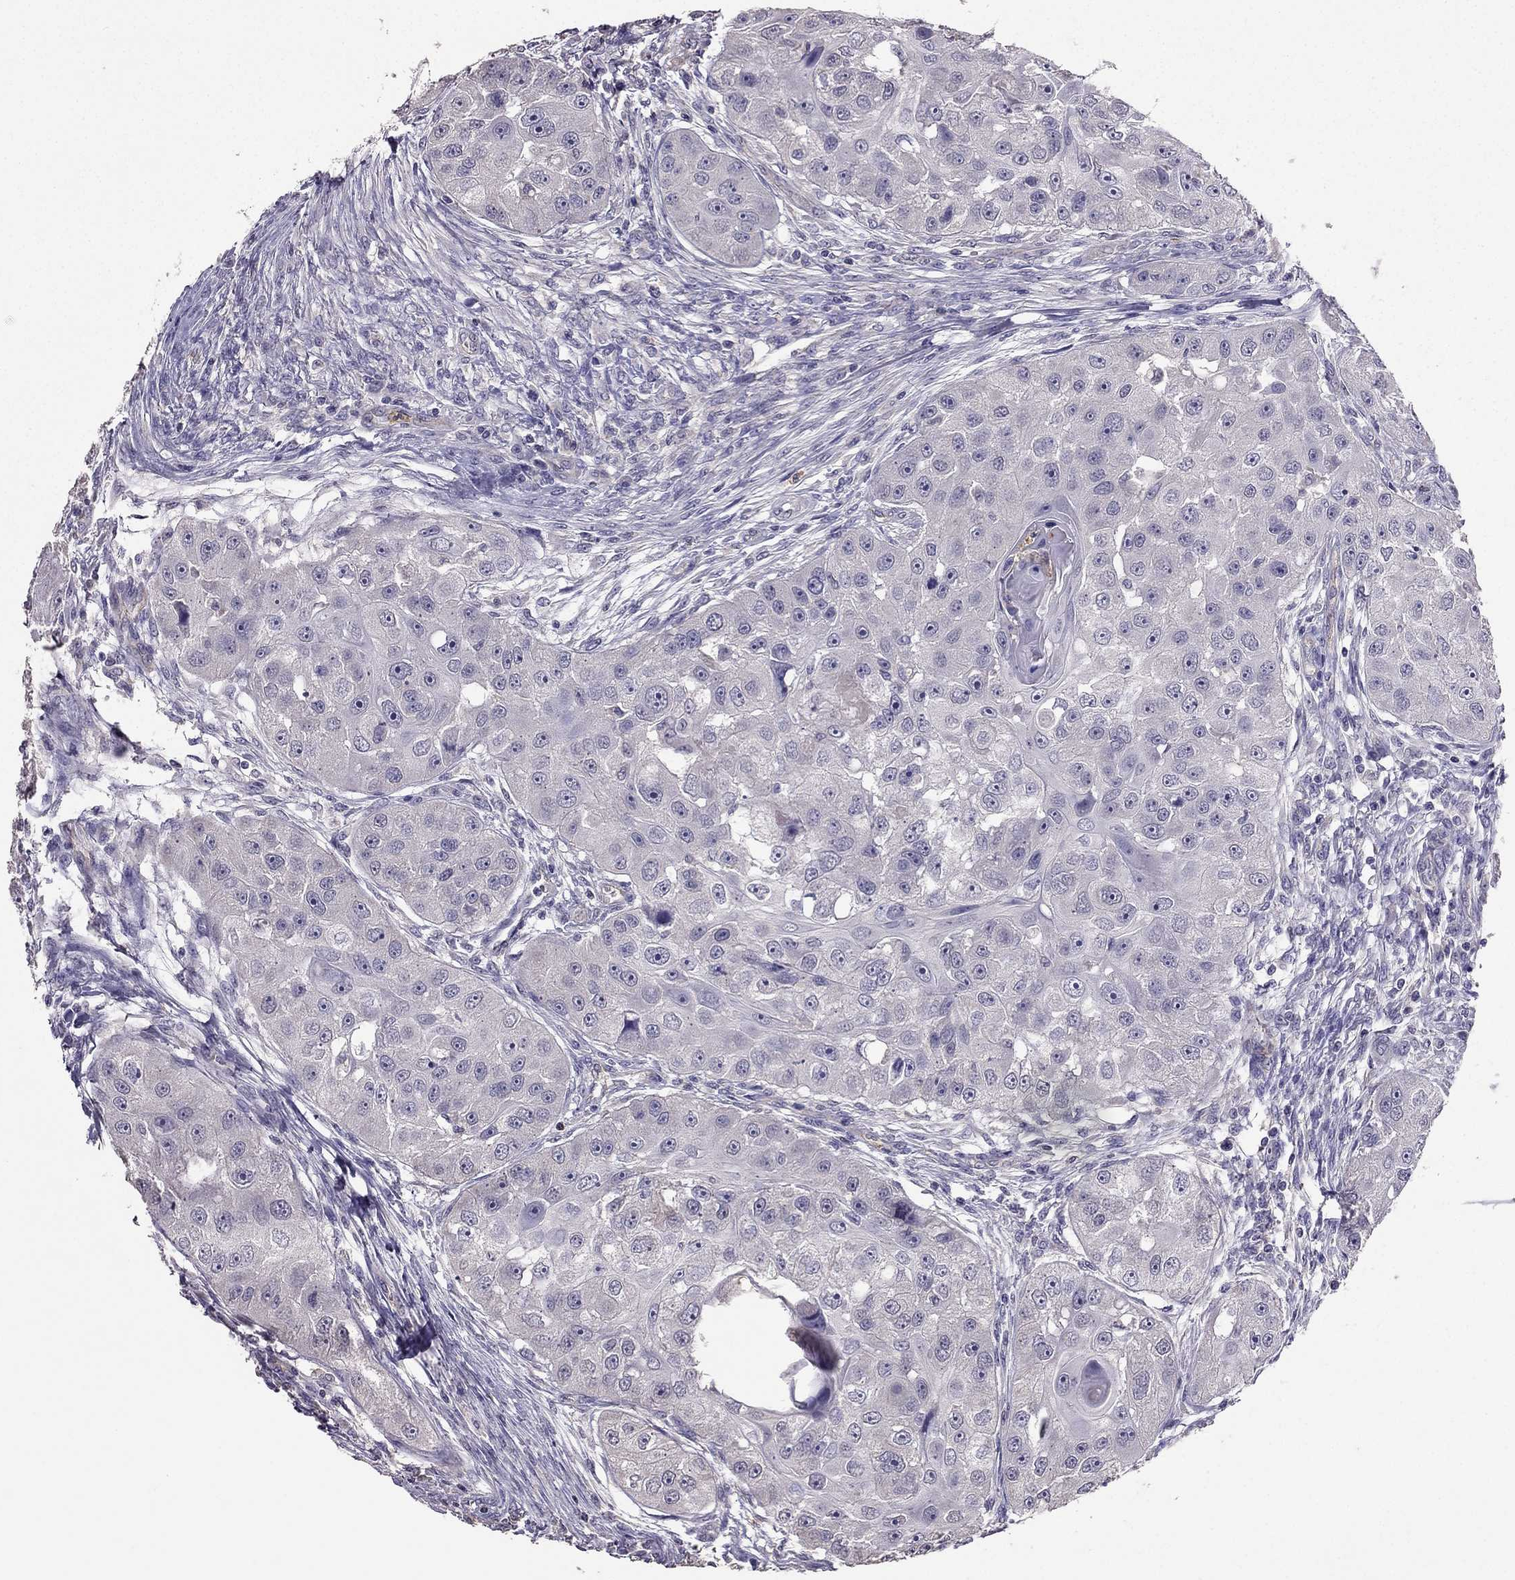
{"staining": {"intensity": "negative", "quantity": "none", "location": "none"}, "tissue": "head and neck cancer", "cell_type": "Tumor cells", "image_type": "cancer", "snomed": [{"axis": "morphology", "description": "Squamous cell carcinoma, NOS"}, {"axis": "topography", "description": "Head-Neck"}], "caption": "DAB (3,3'-diaminobenzidine) immunohistochemical staining of head and neck squamous cell carcinoma demonstrates no significant positivity in tumor cells. (DAB (3,3'-diaminobenzidine) immunohistochemistry (IHC) visualized using brightfield microscopy, high magnification).", "gene": "RFLNB", "patient": {"sex": "male", "age": 51}}